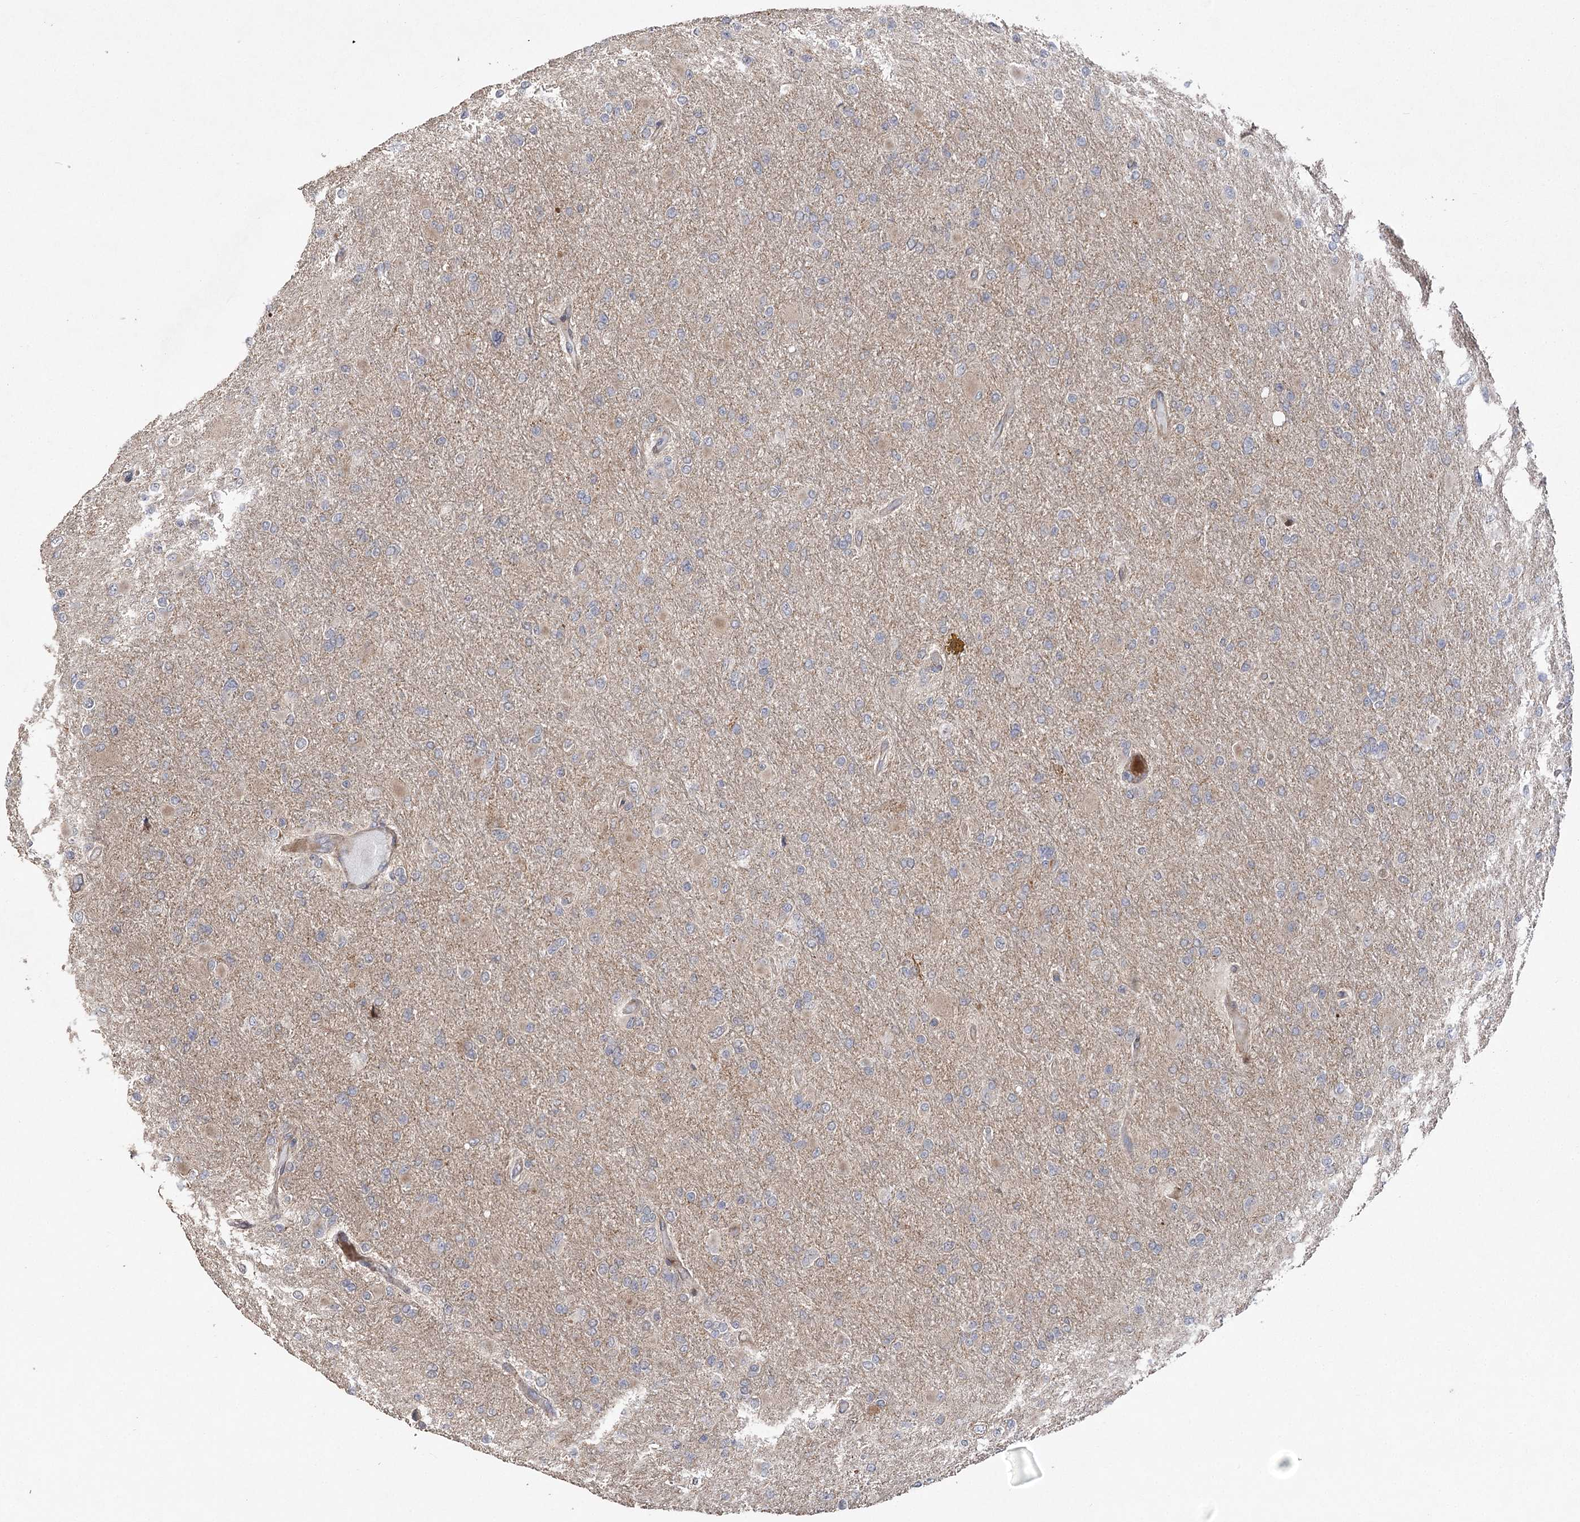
{"staining": {"intensity": "negative", "quantity": "none", "location": "none"}, "tissue": "glioma", "cell_type": "Tumor cells", "image_type": "cancer", "snomed": [{"axis": "morphology", "description": "Glioma, malignant, High grade"}, {"axis": "topography", "description": "Cerebral cortex"}], "caption": "High power microscopy histopathology image of an immunohistochemistry histopathology image of high-grade glioma (malignant), revealing no significant expression in tumor cells. The staining was performed using DAB (3,3'-diaminobenzidine) to visualize the protein expression in brown, while the nuclei were stained in blue with hematoxylin (Magnification: 20x).", "gene": "OBSL1", "patient": {"sex": "female", "age": 36}}